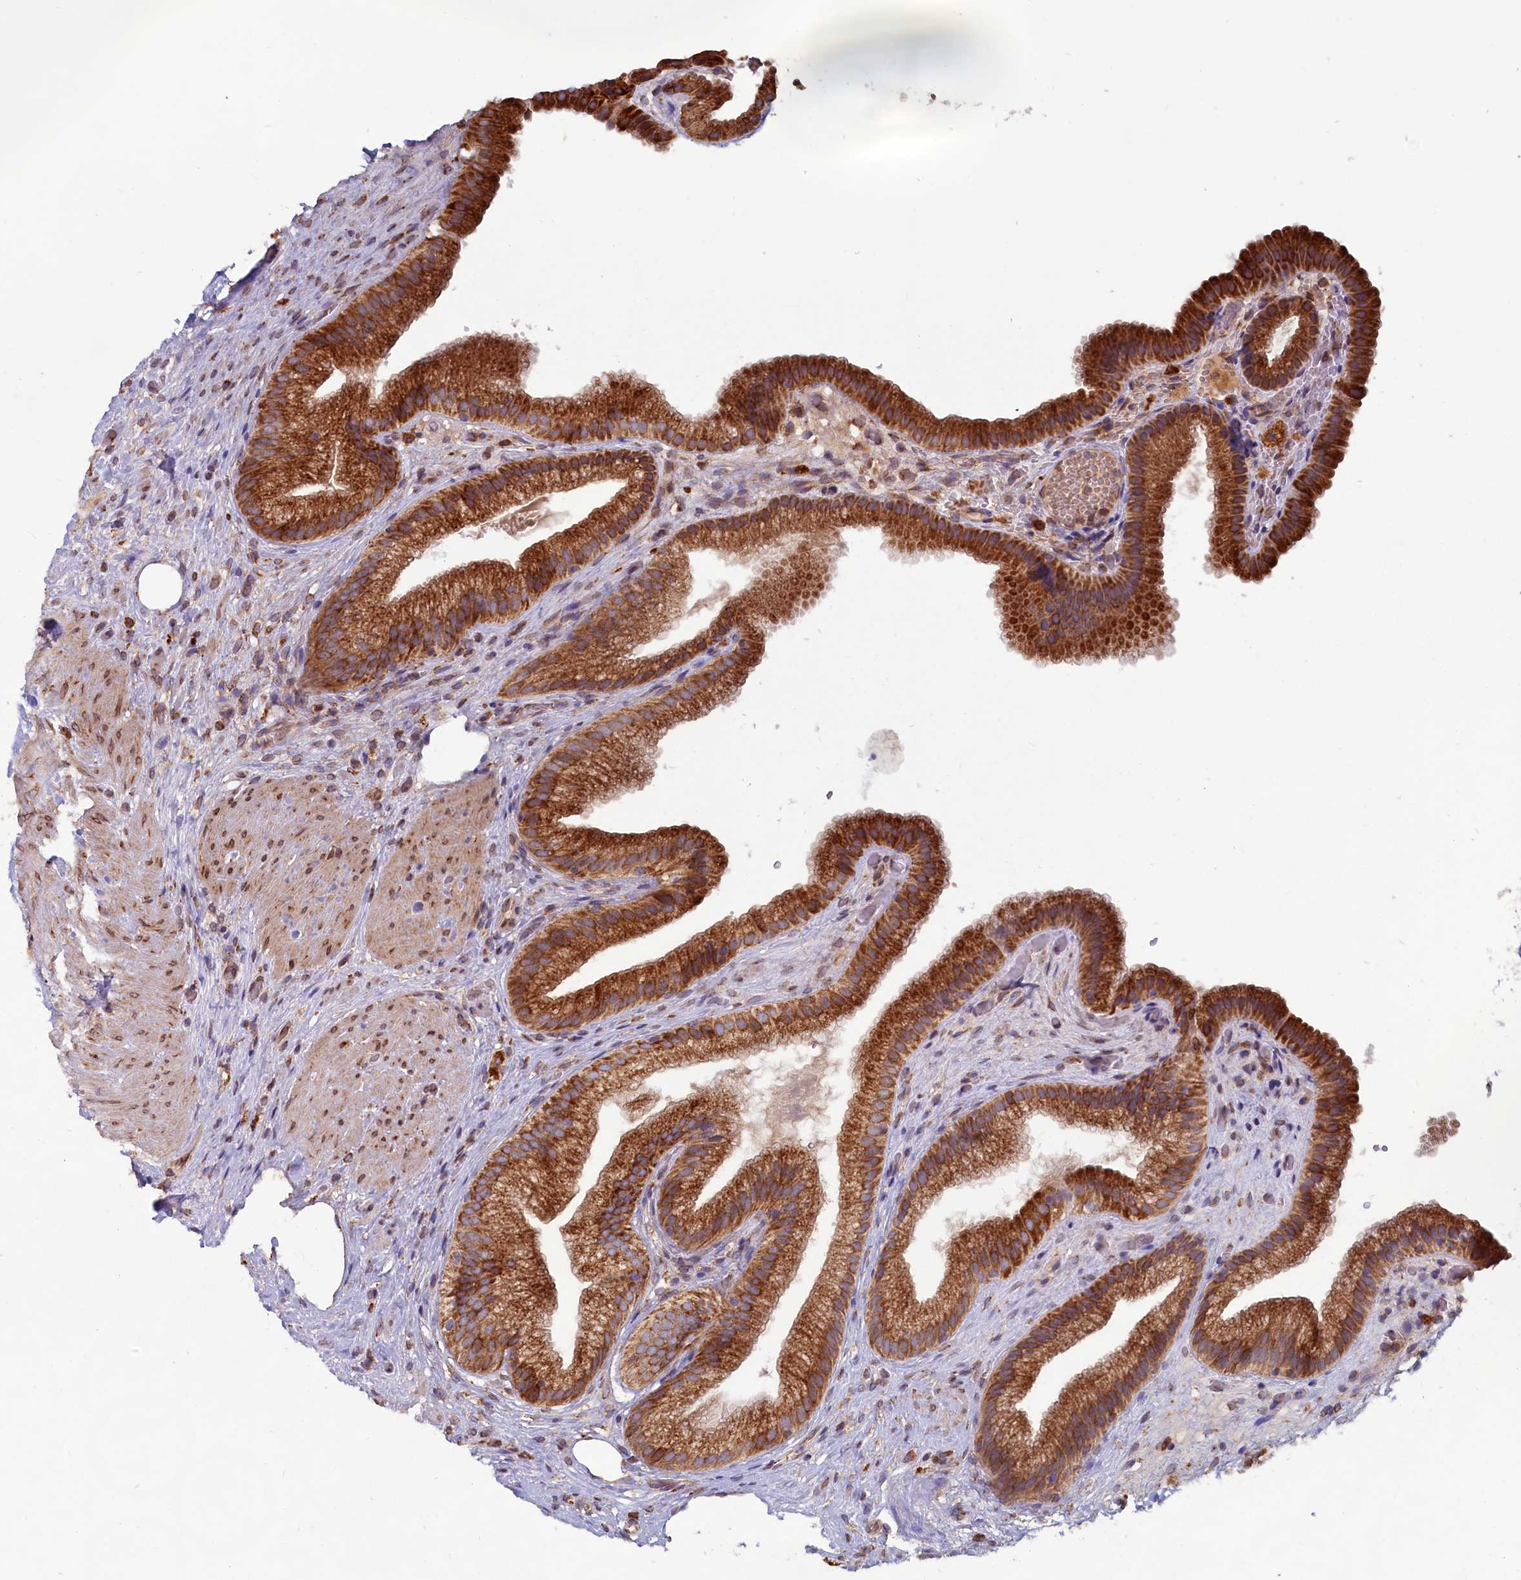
{"staining": {"intensity": "strong", "quantity": ">75%", "location": "cytoplasmic/membranous"}, "tissue": "gallbladder", "cell_type": "Glandular cells", "image_type": "normal", "snomed": [{"axis": "morphology", "description": "Normal tissue, NOS"}, {"axis": "morphology", "description": "Inflammation, NOS"}, {"axis": "topography", "description": "Gallbladder"}], "caption": "A high-resolution image shows immunohistochemistry staining of benign gallbladder, which displays strong cytoplasmic/membranous staining in about >75% of glandular cells.", "gene": "TBC1D19", "patient": {"sex": "male", "age": 51}}